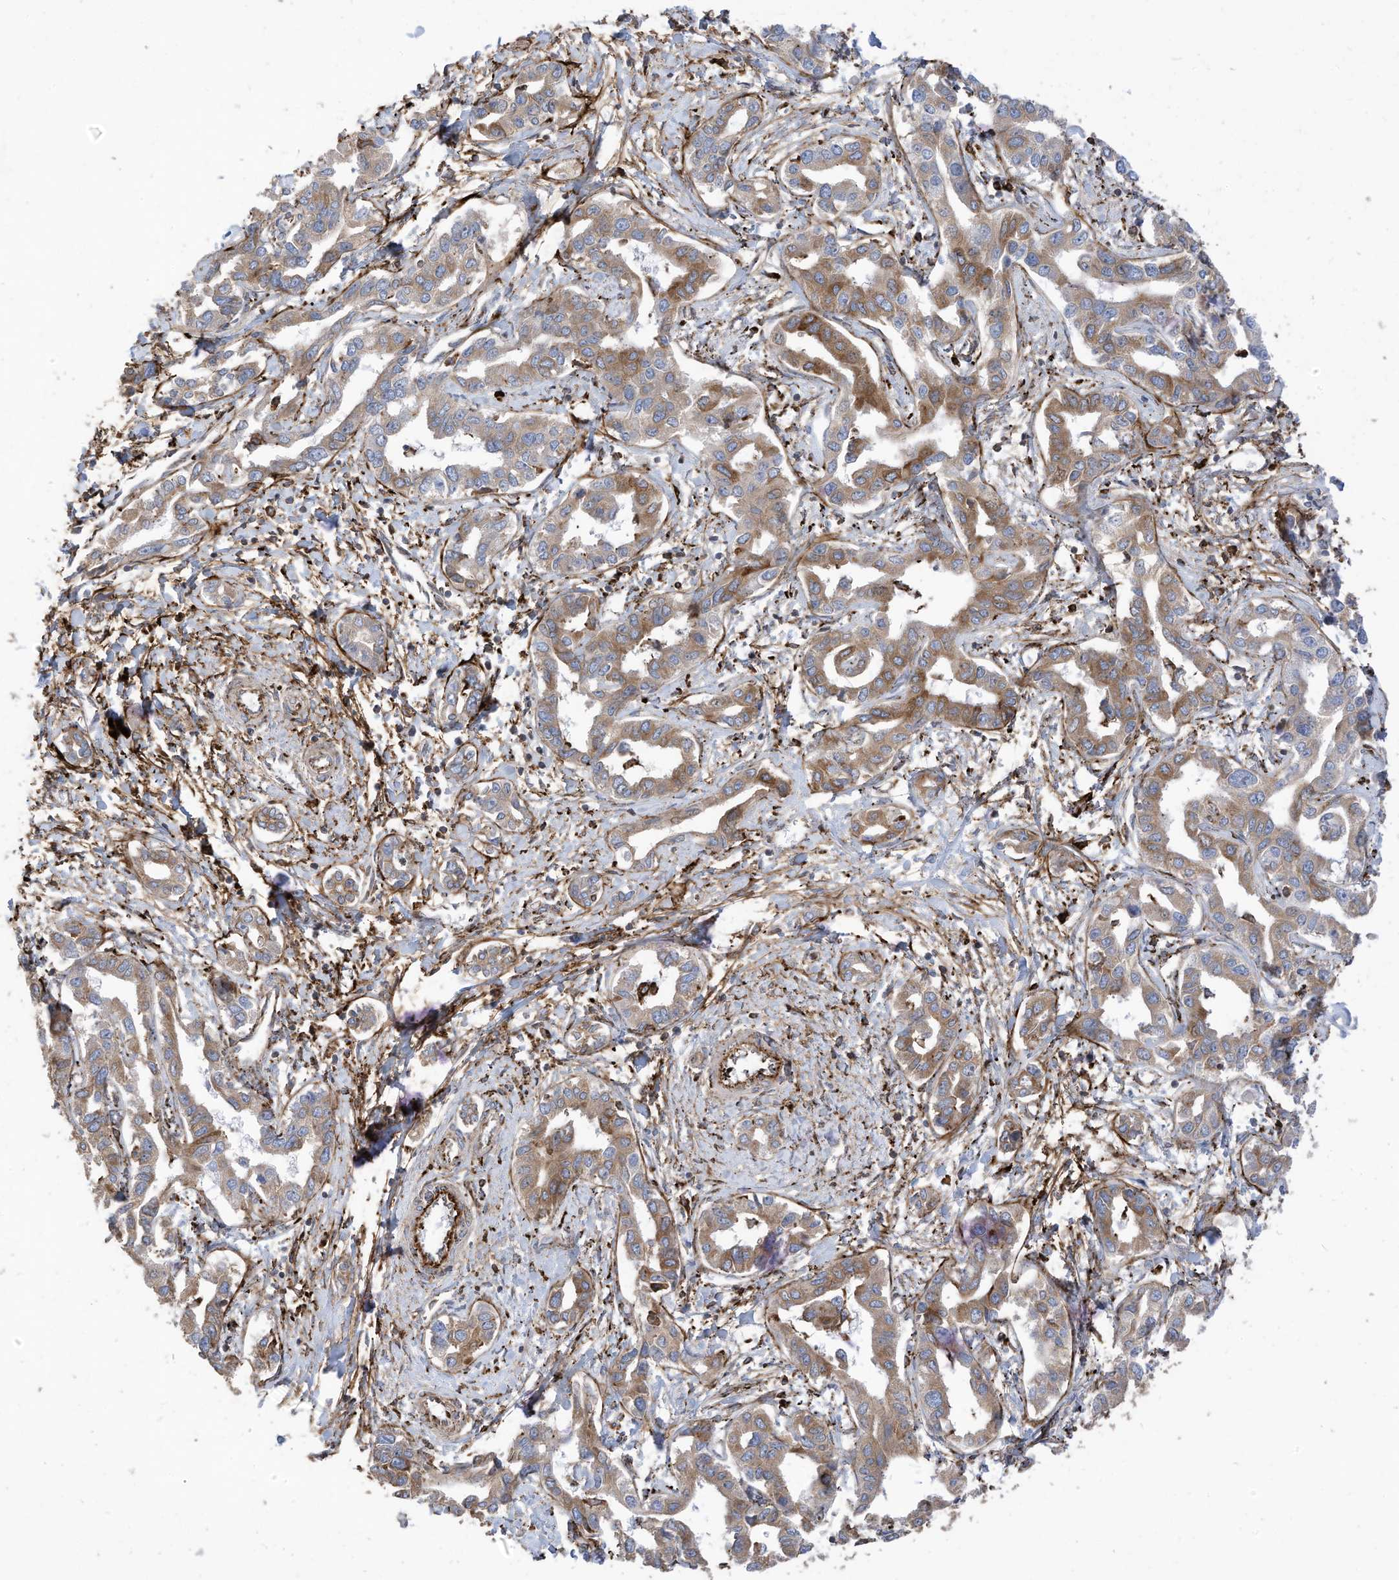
{"staining": {"intensity": "moderate", "quantity": ">75%", "location": "cytoplasmic/membranous"}, "tissue": "liver cancer", "cell_type": "Tumor cells", "image_type": "cancer", "snomed": [{"axis": "morphology", "description": "Cholangiocarcinoma"}, {"axis": "topography", "description": "Liver"}], "caption": "Immunohistochemistry (IHC) photomicrograph of liver cholangiocarcinoma stained for a protein (brown), which reveals medium levels of moderate cytoplasmic/membranous expression in about >75% of tumor cells.", "gene": "TRNAU1AP", "patient": {"sex": "male", "age": 59}}